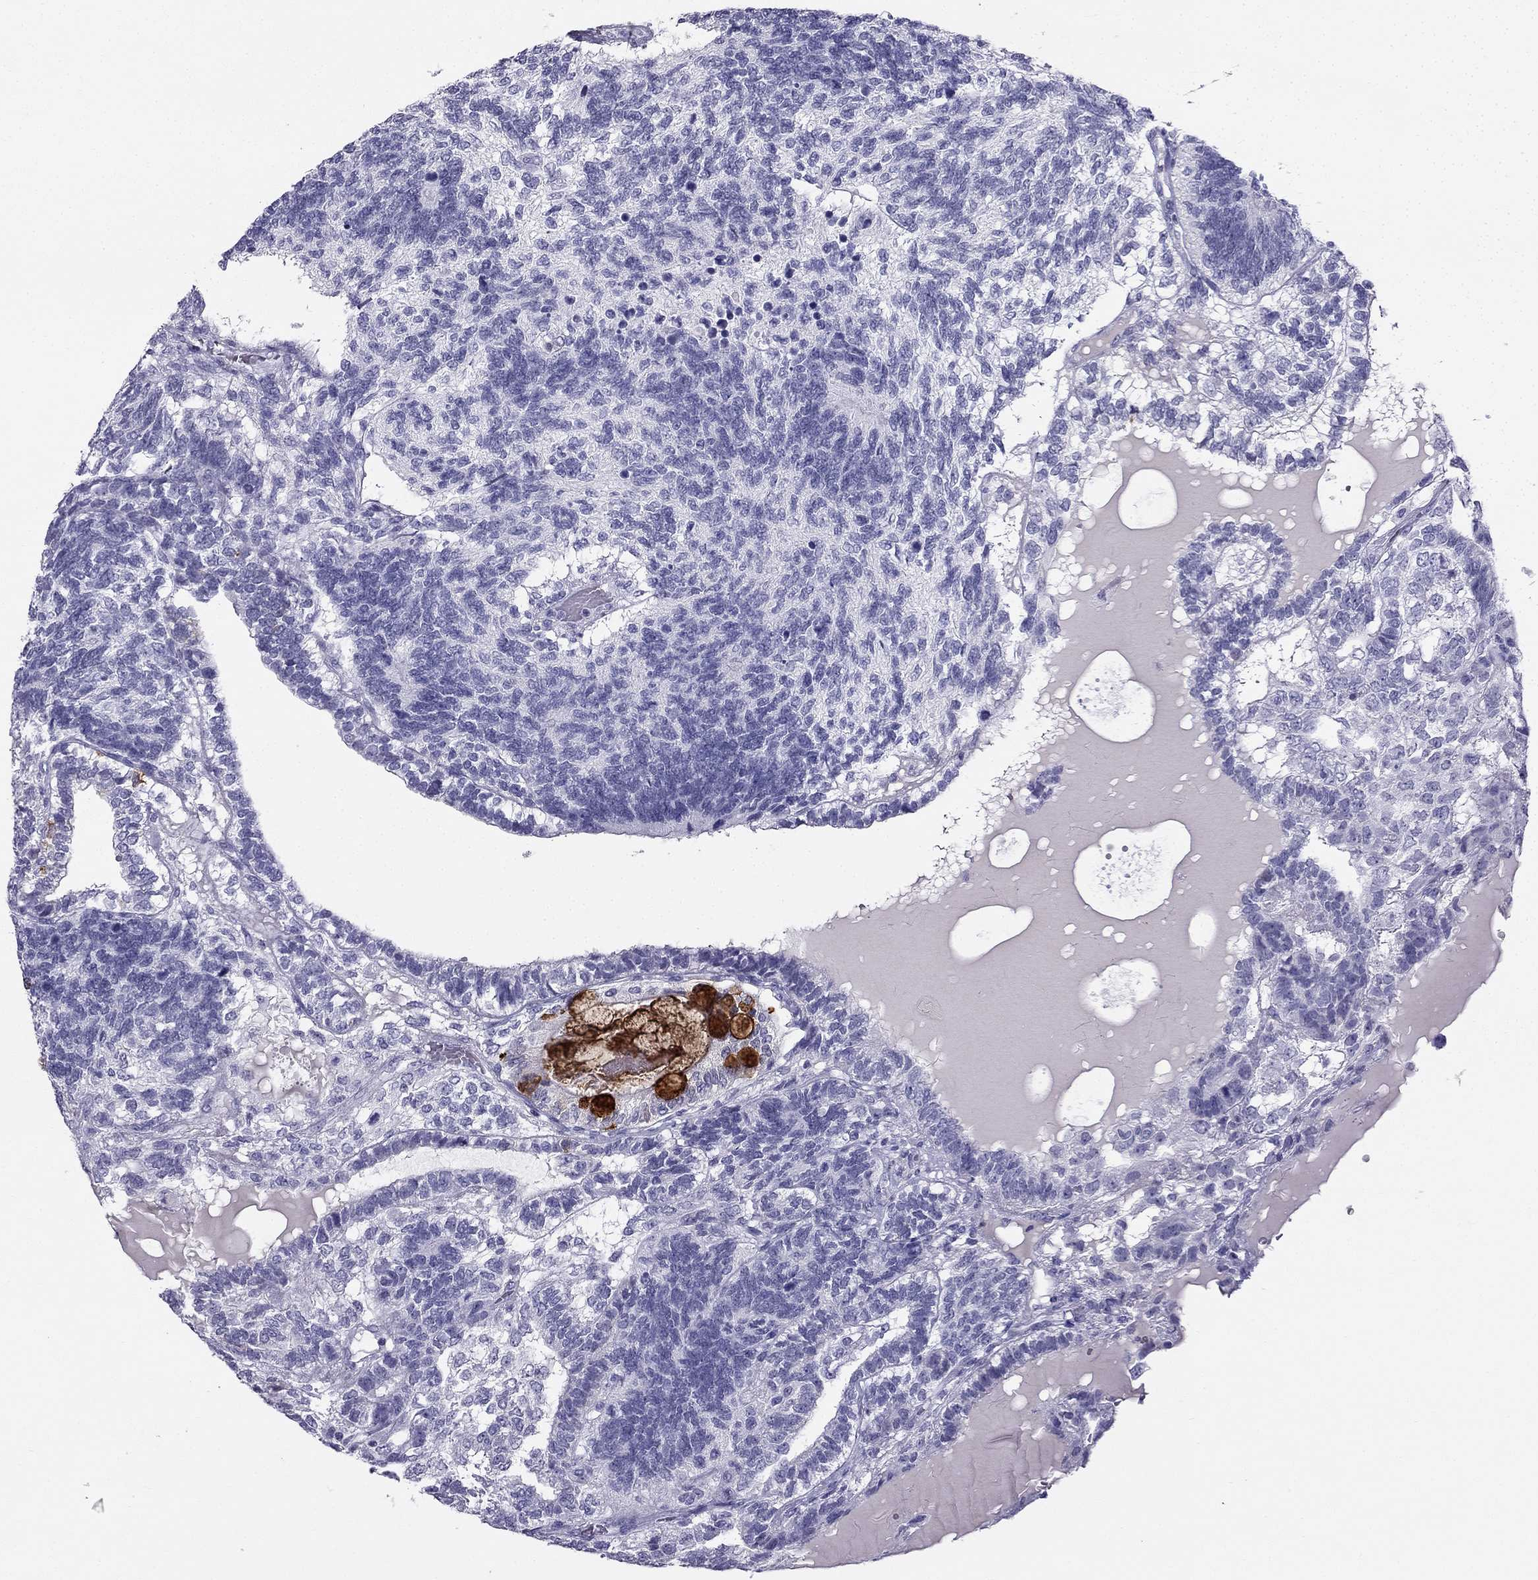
{"staining": {"intensity": "negative", "quantity": "none", "location": "none"}, "tissue": "testis cancer", "cell_type": "Tumor cells", "image_type": "cancer", "snomed": [{"axis": "morphology", "description": "Seminoma, NOS"}, {"axis": "morphology", "description": "Carcinoma, Embryonal, NOS"}, {"axis": "topography", "description": "Testis"}], "caption": "A high-resolution image shows immunohistochemistry staining of testis seminoma, which displays no significant expression in tumor cells.", "gene": "TFF3", "patient": {"sex": "male", "age": 41}}